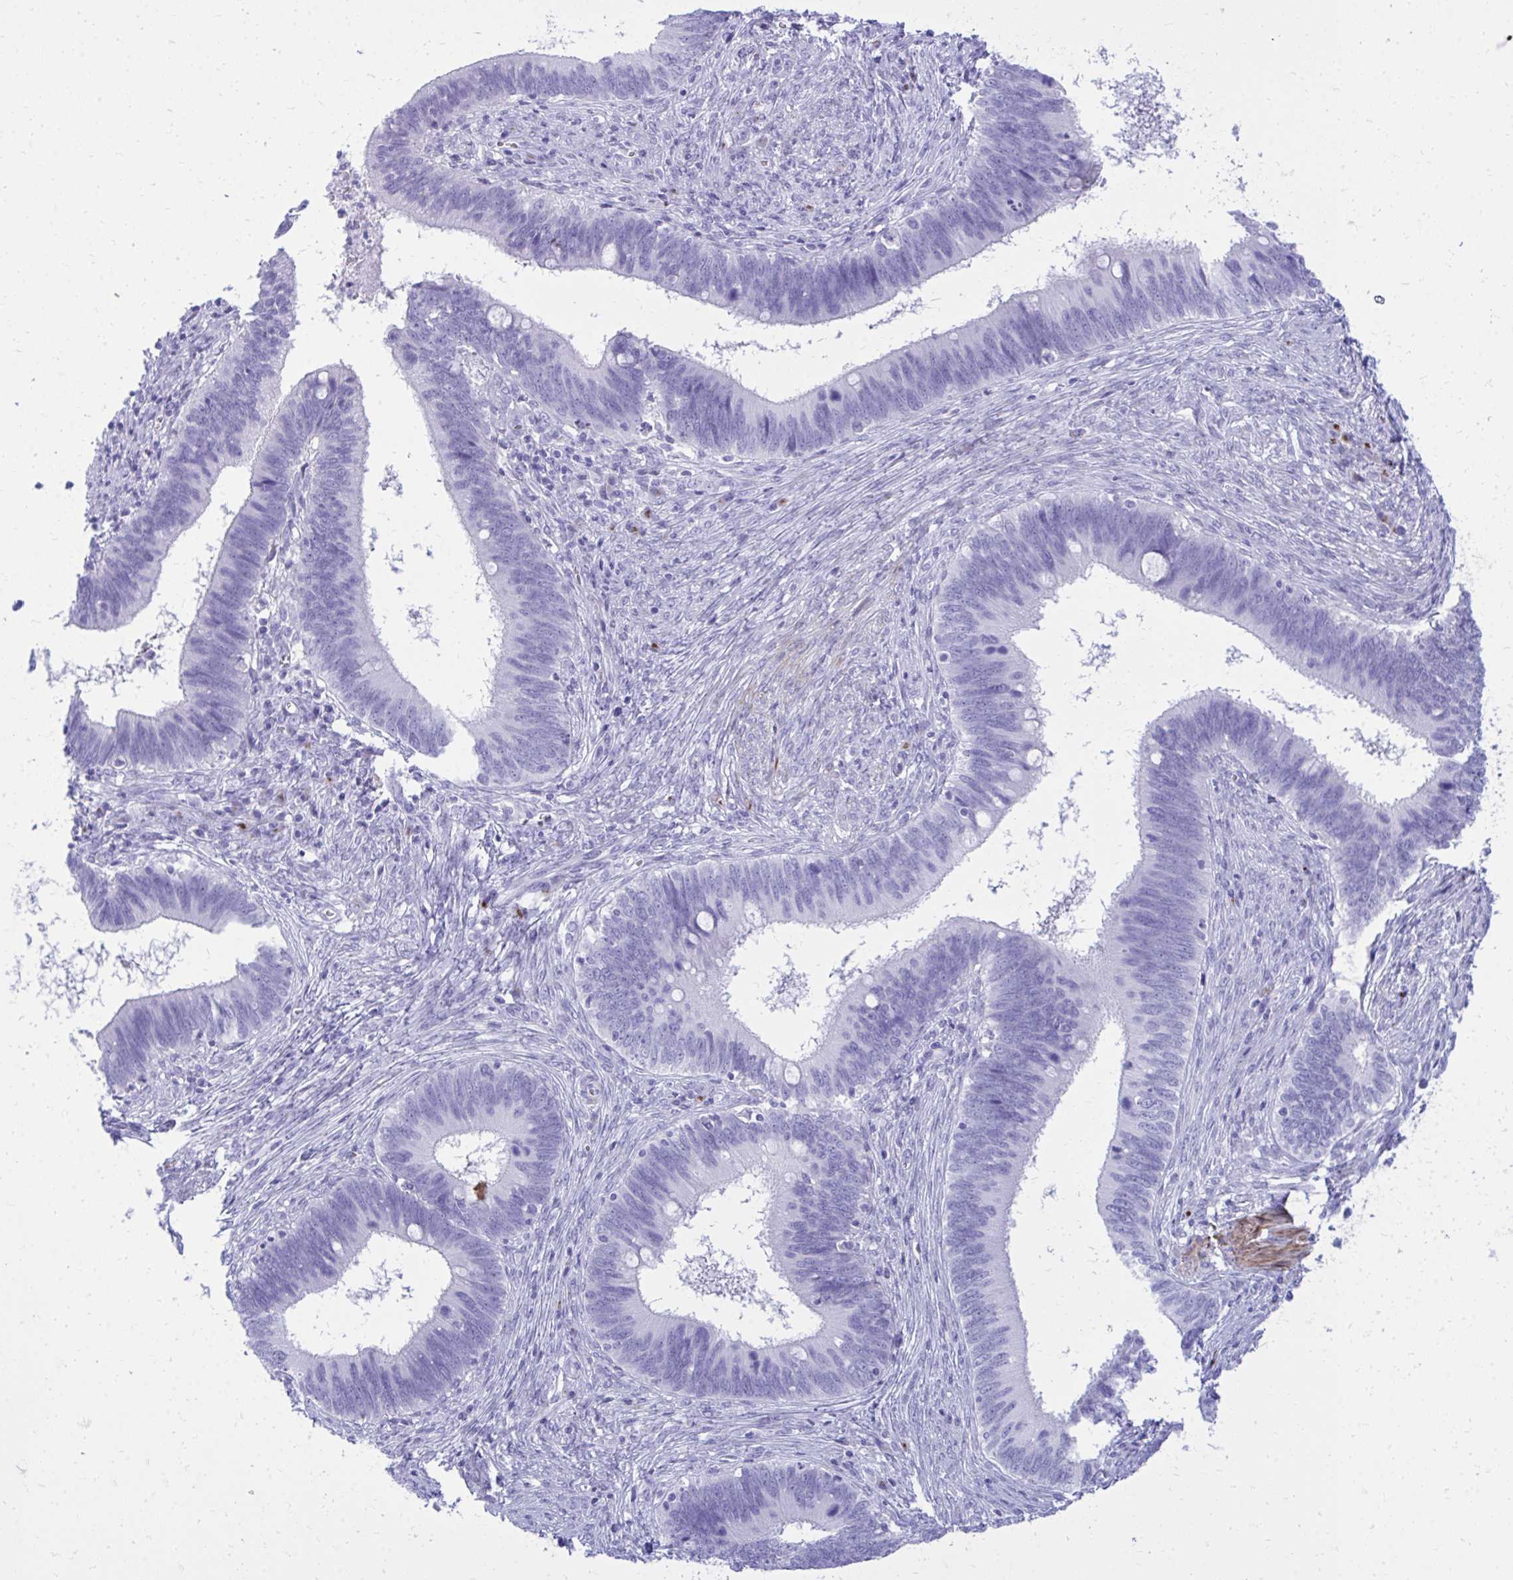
{"staining": {"intensity": "negative", "quantity": "none", "location": "none"}, "tissue": "cervical cancer", "cell_type": "Tumor cells", "image_type": "cancer", "snomed": [{"axis": "morphology", "description": "Adenocarcinoma, NOS"}, {"axis": "topography", "description": "Cervix"}], "caption": "An IHC photomicrograph of cervical cancer is shown. There is no staining in tumor cells of cervical cancer. (Immunohistochemistry (ihc), brightfield microscopy, high magnification).", "gene": "ANKDD1B", "patient": {"sex": "female", "age": 42}}